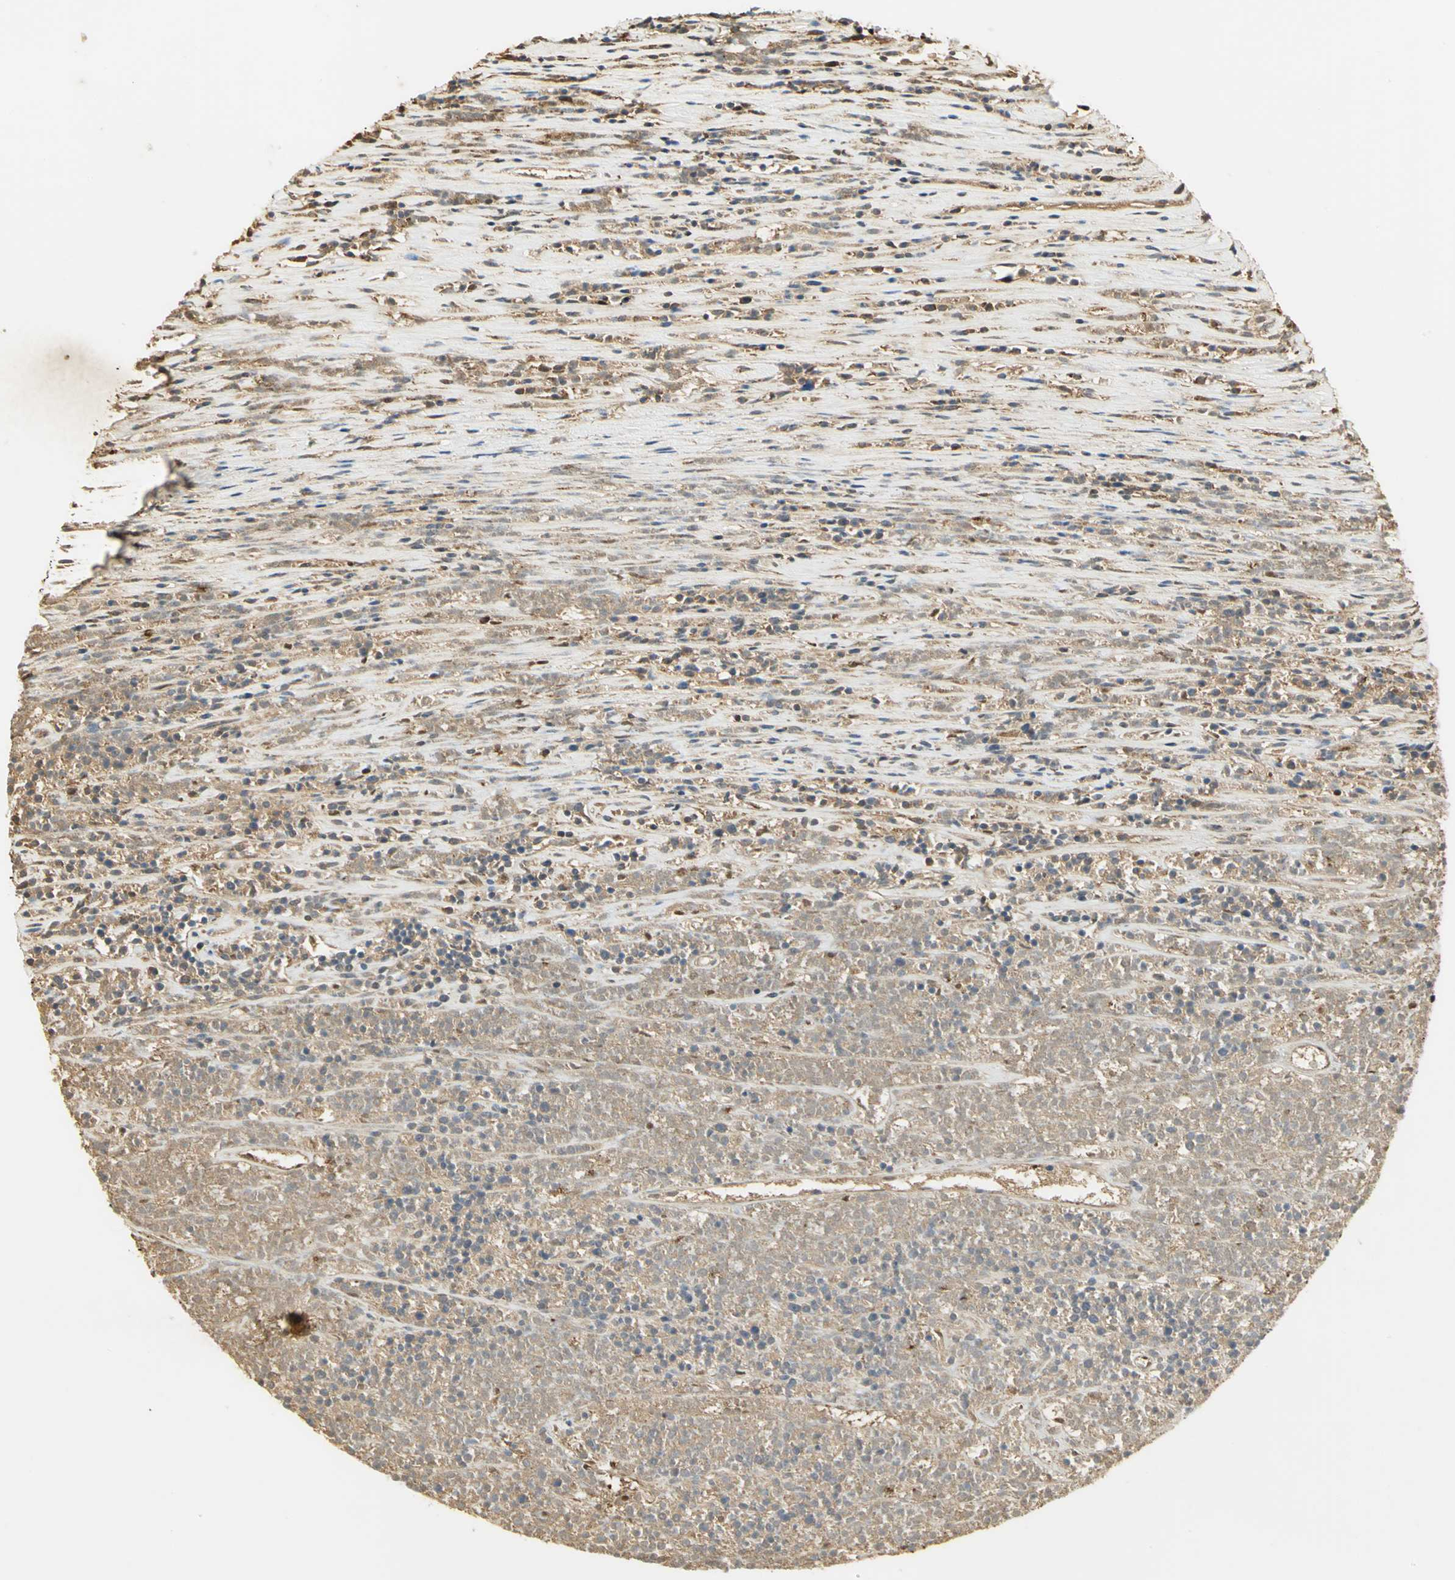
{"staining": {"intensity": "moderate", "quantity": "25%-75%", "location": "cytoplasmic/membranous,nuclear"}, "tissue": "lymphoma", "cell_type": "Tumor cells", "image_type": "cancer", "snomed": [{"axis": "morphology", "description": "Malignant lymphoma, non-Hodgkin's type, High grade"}, {"axis": "topography", "description": "Lymph node"}], "caption": "Tumor cells display medium levels of moderate cytoplasmic/membranous and nuclear positivity in approximately 25%-75% of cells in human high-grade malignant lymphoma, non-Hodgkin's type. The staining is performed using DAB (3,3'-diaminobenzidine) brown chromogen to label protein expression. The nuclei are counter-stained blue using hematoxylin.", "gene": "SET", "patient": {"sex": "female", "age": 73}}